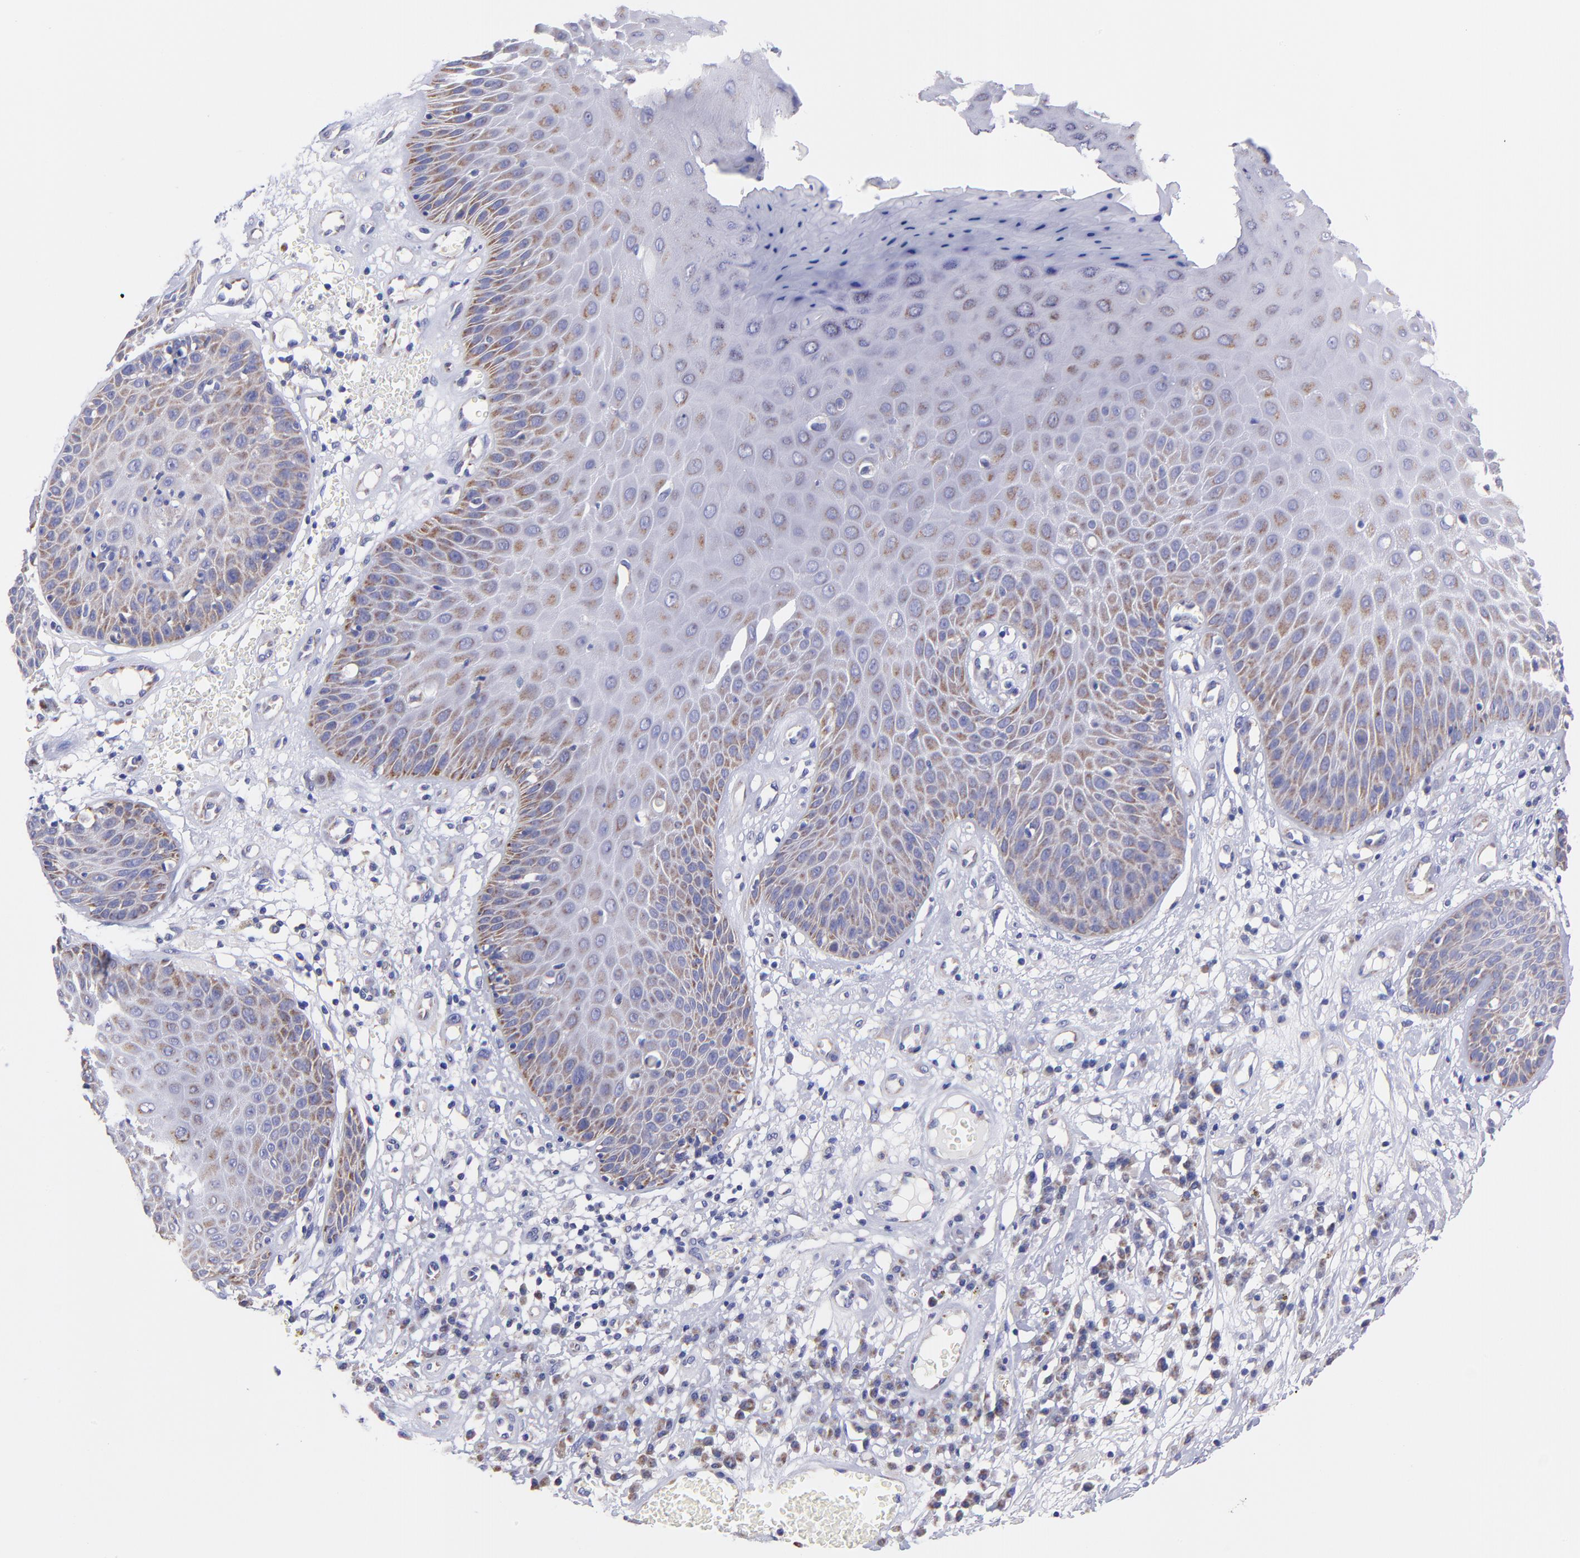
{"staining": {"intensity": "moderate", "quantity": "25%-75%", "location": "cytoplasmic/membranous"}, "tissue": "skin cancer", "cell_type": "Tumor cells", "image_type": "cancer", "snomed": [{"axis": "morphology", "description": "Squamous cell carcinoma, NOS"}, {"axis": "topography", "description": "Skin"}], "caption": "DAB (3,3'-diaminobenzidine) immunohistochemical staining of human skin cancer (squamous cell carcinoma) reveals moderate cytoplasmic/membranous protein staining in about 25%-75% of tumor cells.", "gene": "NDUFB7", "patient": {"sex": "male", "age": 65}}